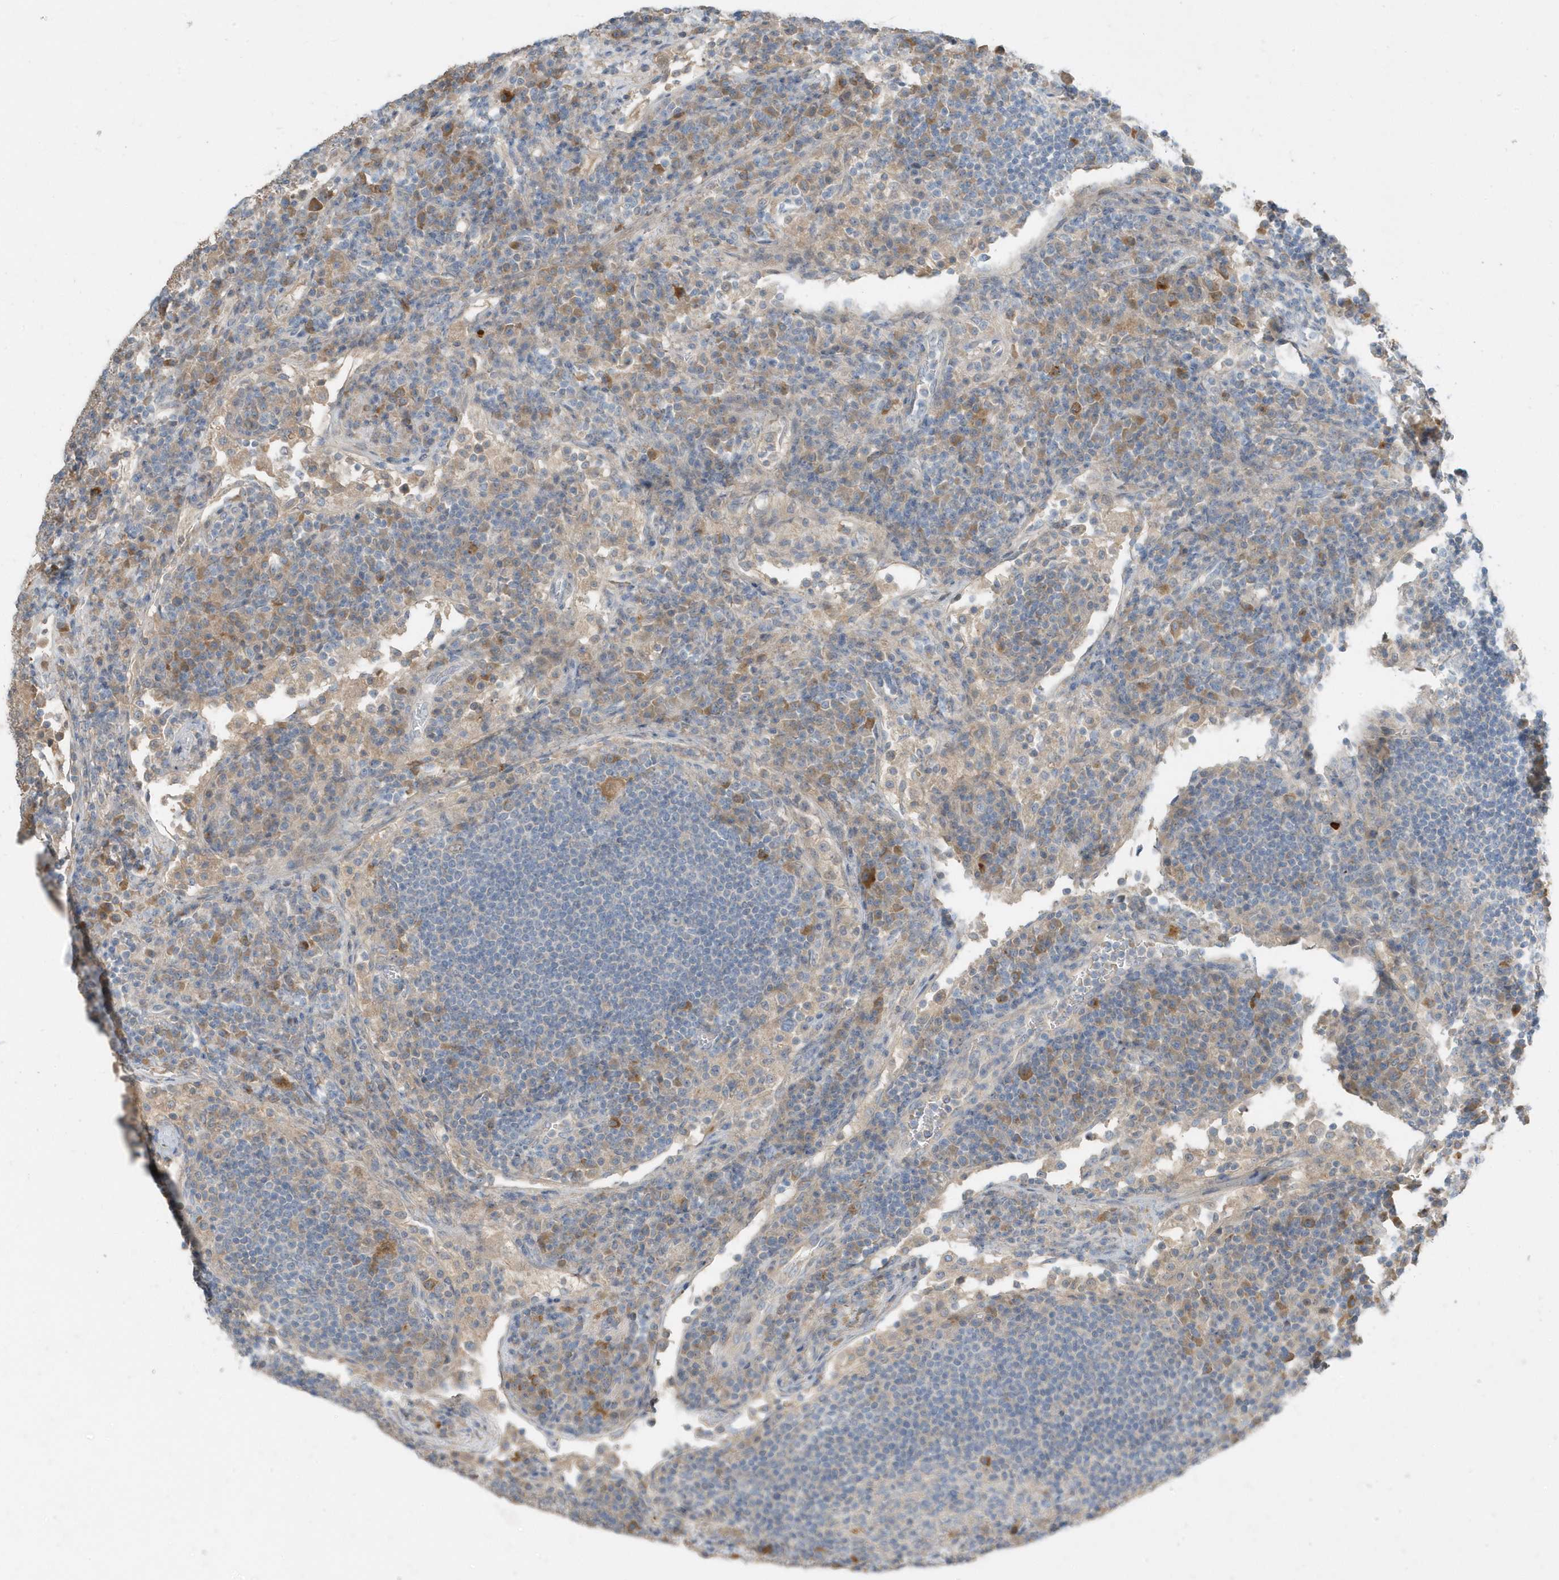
{"staining": {"intensity": "negative", "quantity": "none", "location": "none"}, "tissue": "lymph node", "cell_type": "Germinal center cells", "image_type": "normal", "snomed": [{"axis": "morphology", "description": "Normal tissue, NOS"}, {"axis": "topography", "description": "Lymph node"}], "caption": "An immunohistochemistry (IHC) image of benign lymph node is shown. There is no staining in germinal center cells of lymph node.", "gene": "USP53", "patient": {"sex": "female", "age": 53}}